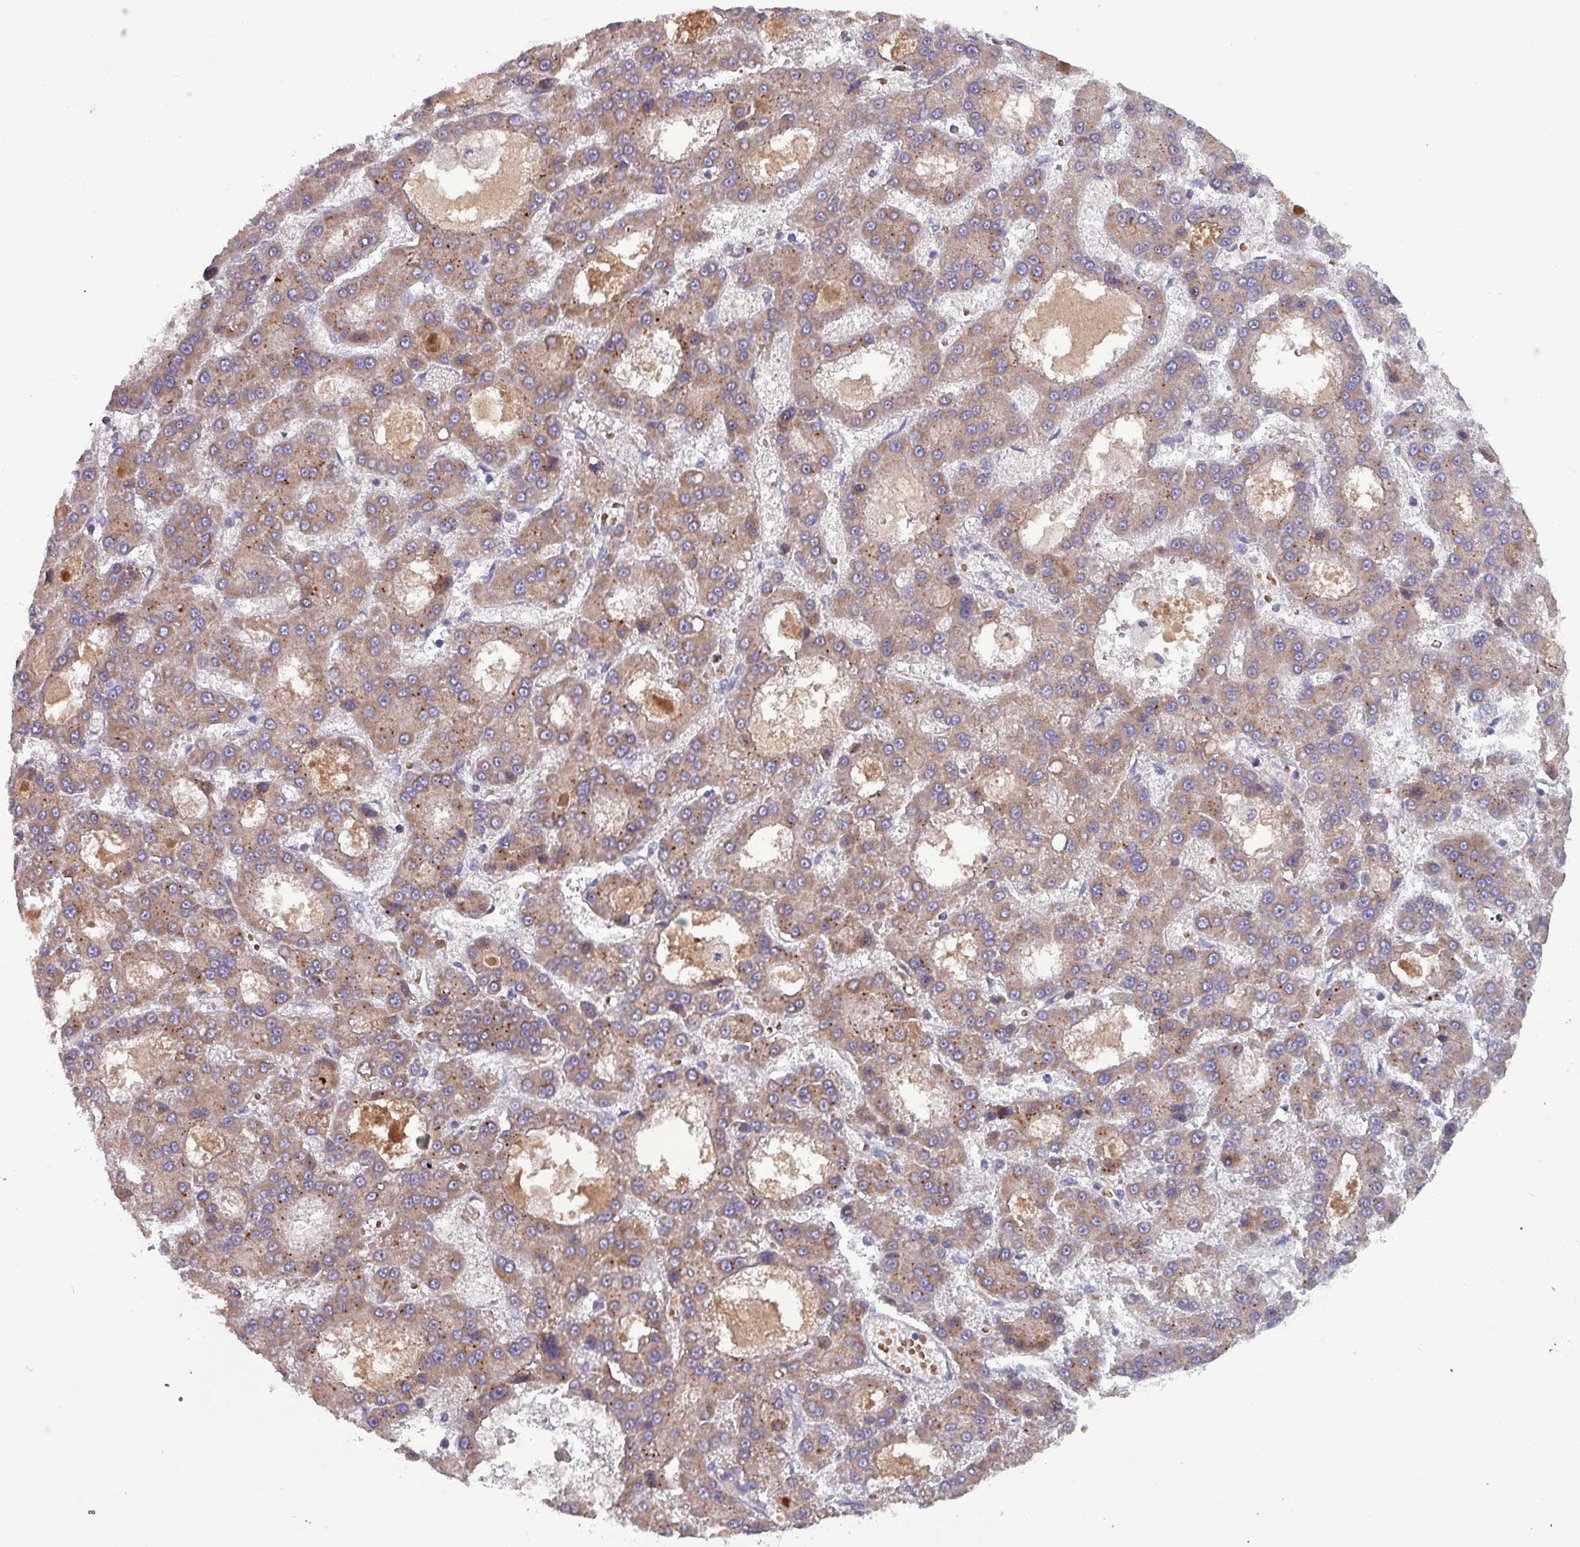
{"staining": {"intensity": "moderate", "quantity": ">75%", "location": "cytoplasmic/membranous"}, "tissue": "liver cancer", "cell_type": "Tumor cells", "image_type": "cancer", "snomed": [{"axis": "morphology", "description": "Carcinoma, Hepatocellular, NOS"}, {"axis": "topography", "description": "Liver"}], "caption": "This micrograph reveals immunohistochemistry (IHC) staining of liver cancer, with medium moderate cytoplasmic/membranous staining in about >75% of tumor cells.", "gene": "ZNF322", "patient": {"sex": "male", "age": 70}}